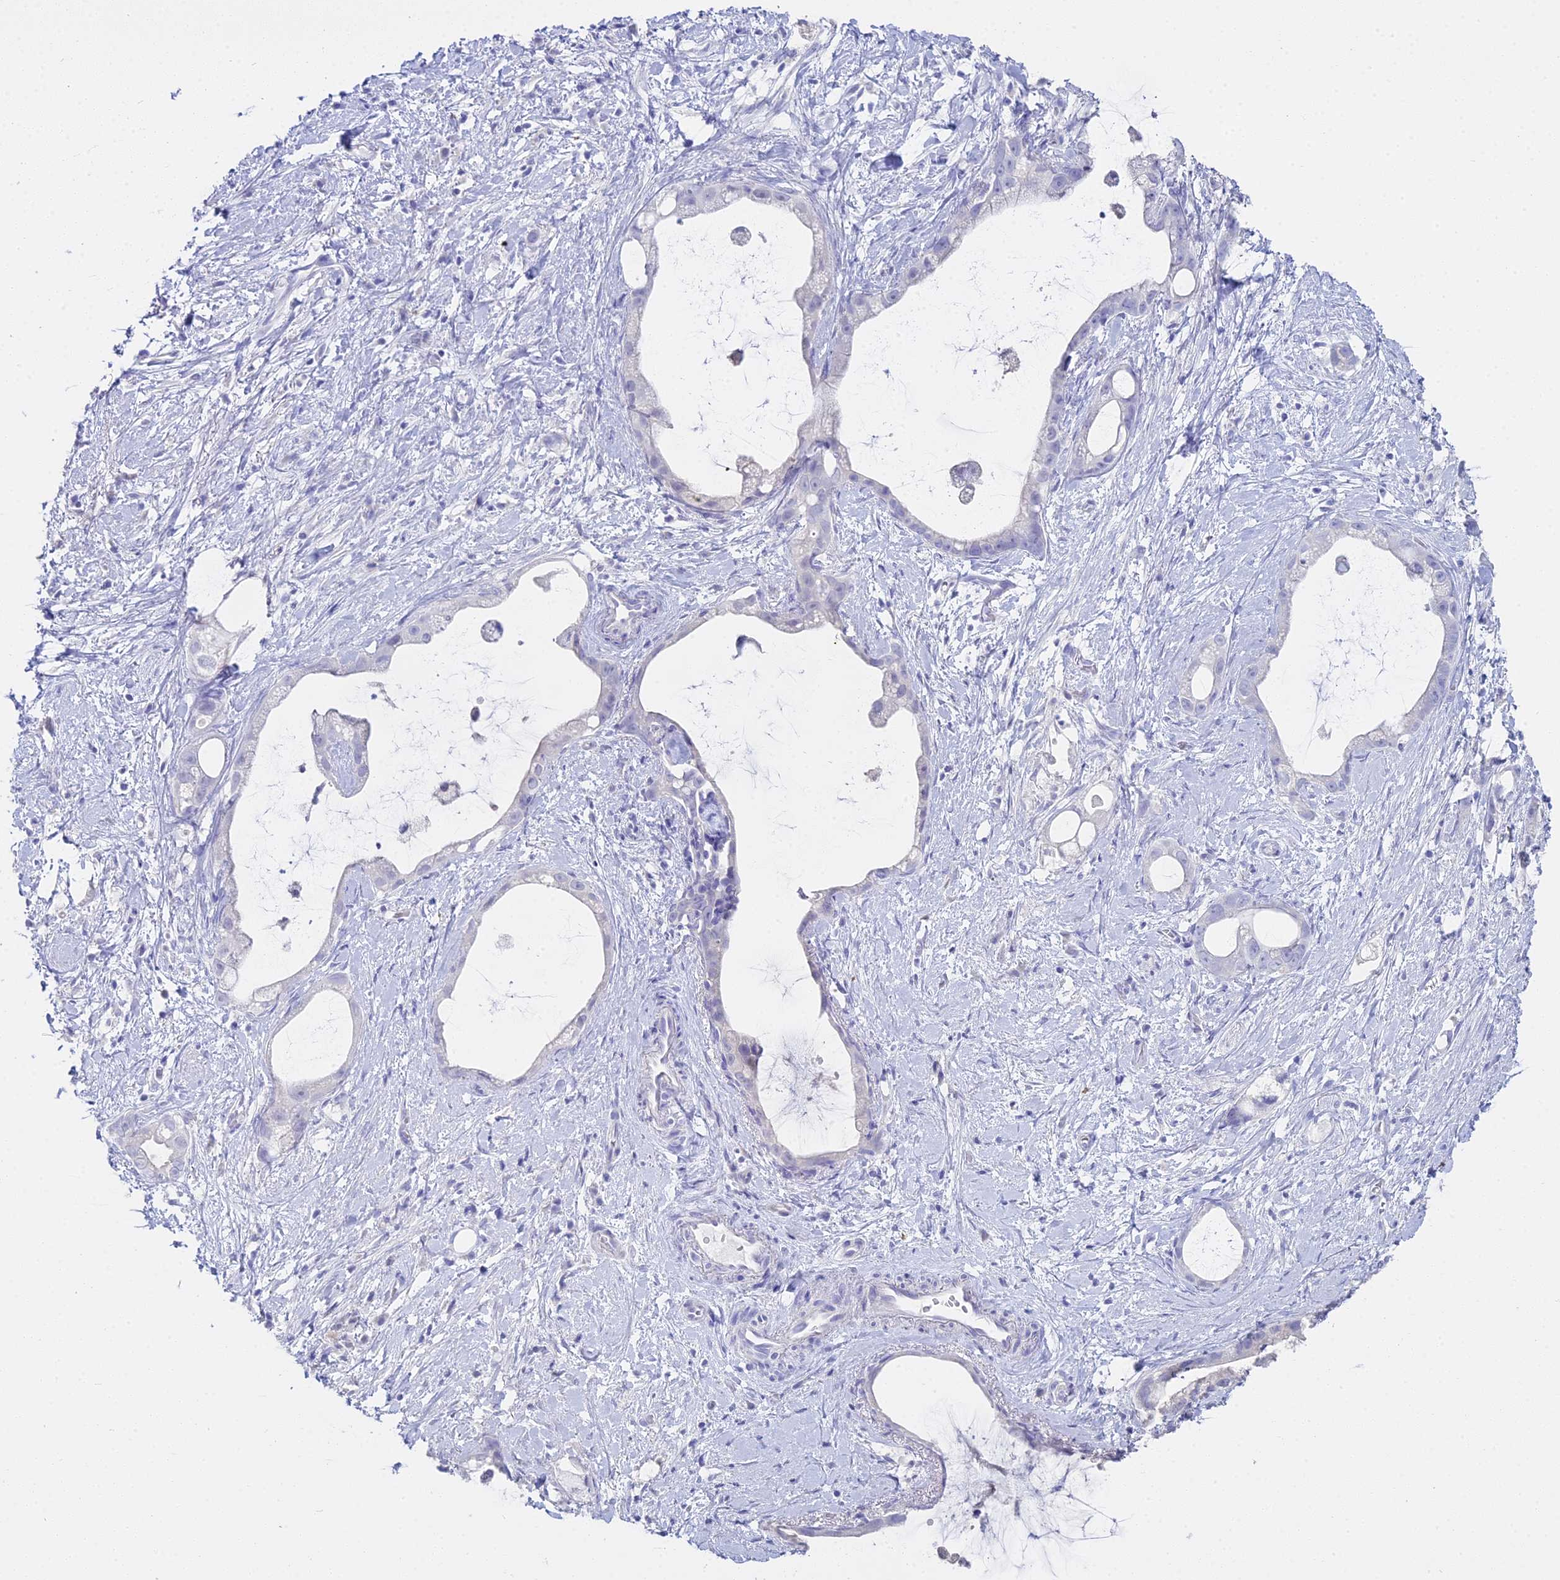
{"staining": {"intensity": "negative", "quantity": "none", "location": "none"}, "tissue": "stomach cancer", "cell_type": "Tumor cells", "image_type": "cancer", "snomed": [{"axis": "morphology", "description": "Adenocarcinoma, NOS"}, {"axis": "topography", "description": "Stomach"}], "caption": "This is an IHC photomicrograph of human stomach cancer. There is no positivity in tumor cells.", "gene": "S100A7", "patient": {"sex": "male", "age": 55}}